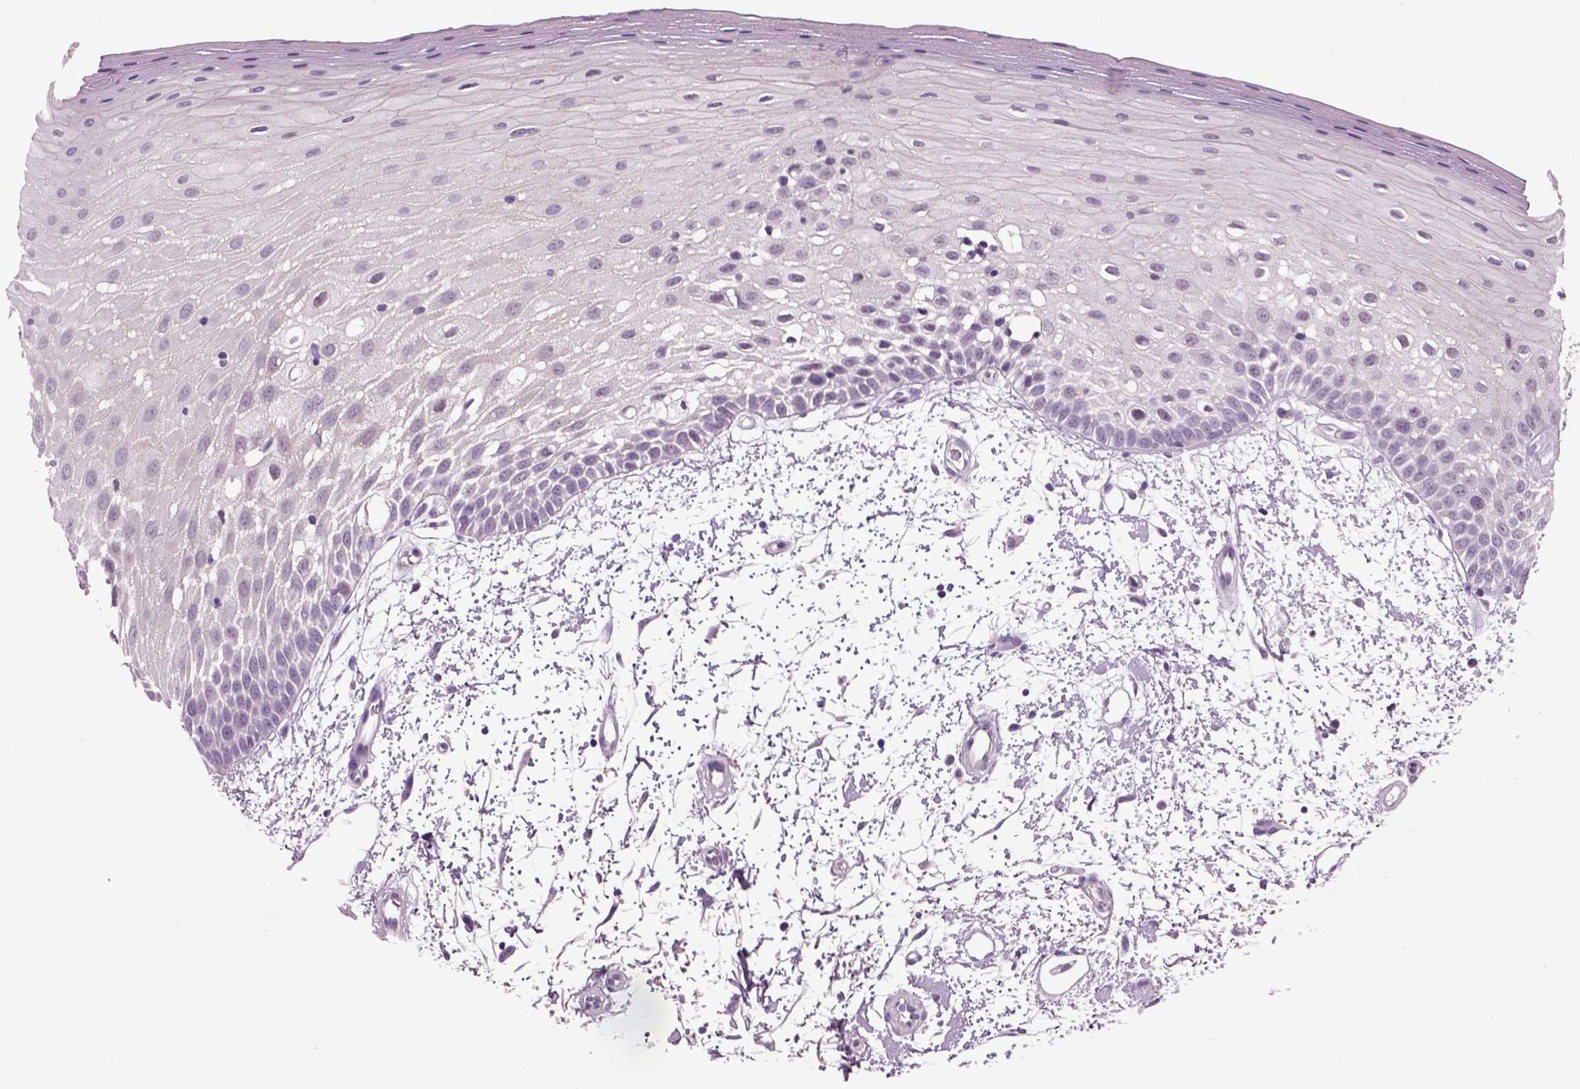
{"staining": {"intensity": "negative", "quantity": "none", "location": "none"}, "tissue": "oral mucosa", "cell_type": "Squamous epithelial cells", "image_type": "normal", "snomed": [{"axis": "morphology", "description": "Normal tissue, NOS"}, {"axis": "morphology", "description": "Squamous cell carcinoma, NOS"}, {"axis": "topography", "description": "Oral tissue"}, {"axis": "topography", "description": "Head-Neck"}], "caption": "Oral mucosa stained for a protein using immunohistochemistry exhibits no expression squamous epithelial cells.", "gene": "COL9A2", "patient": {"sex": "female", "age": 75}}